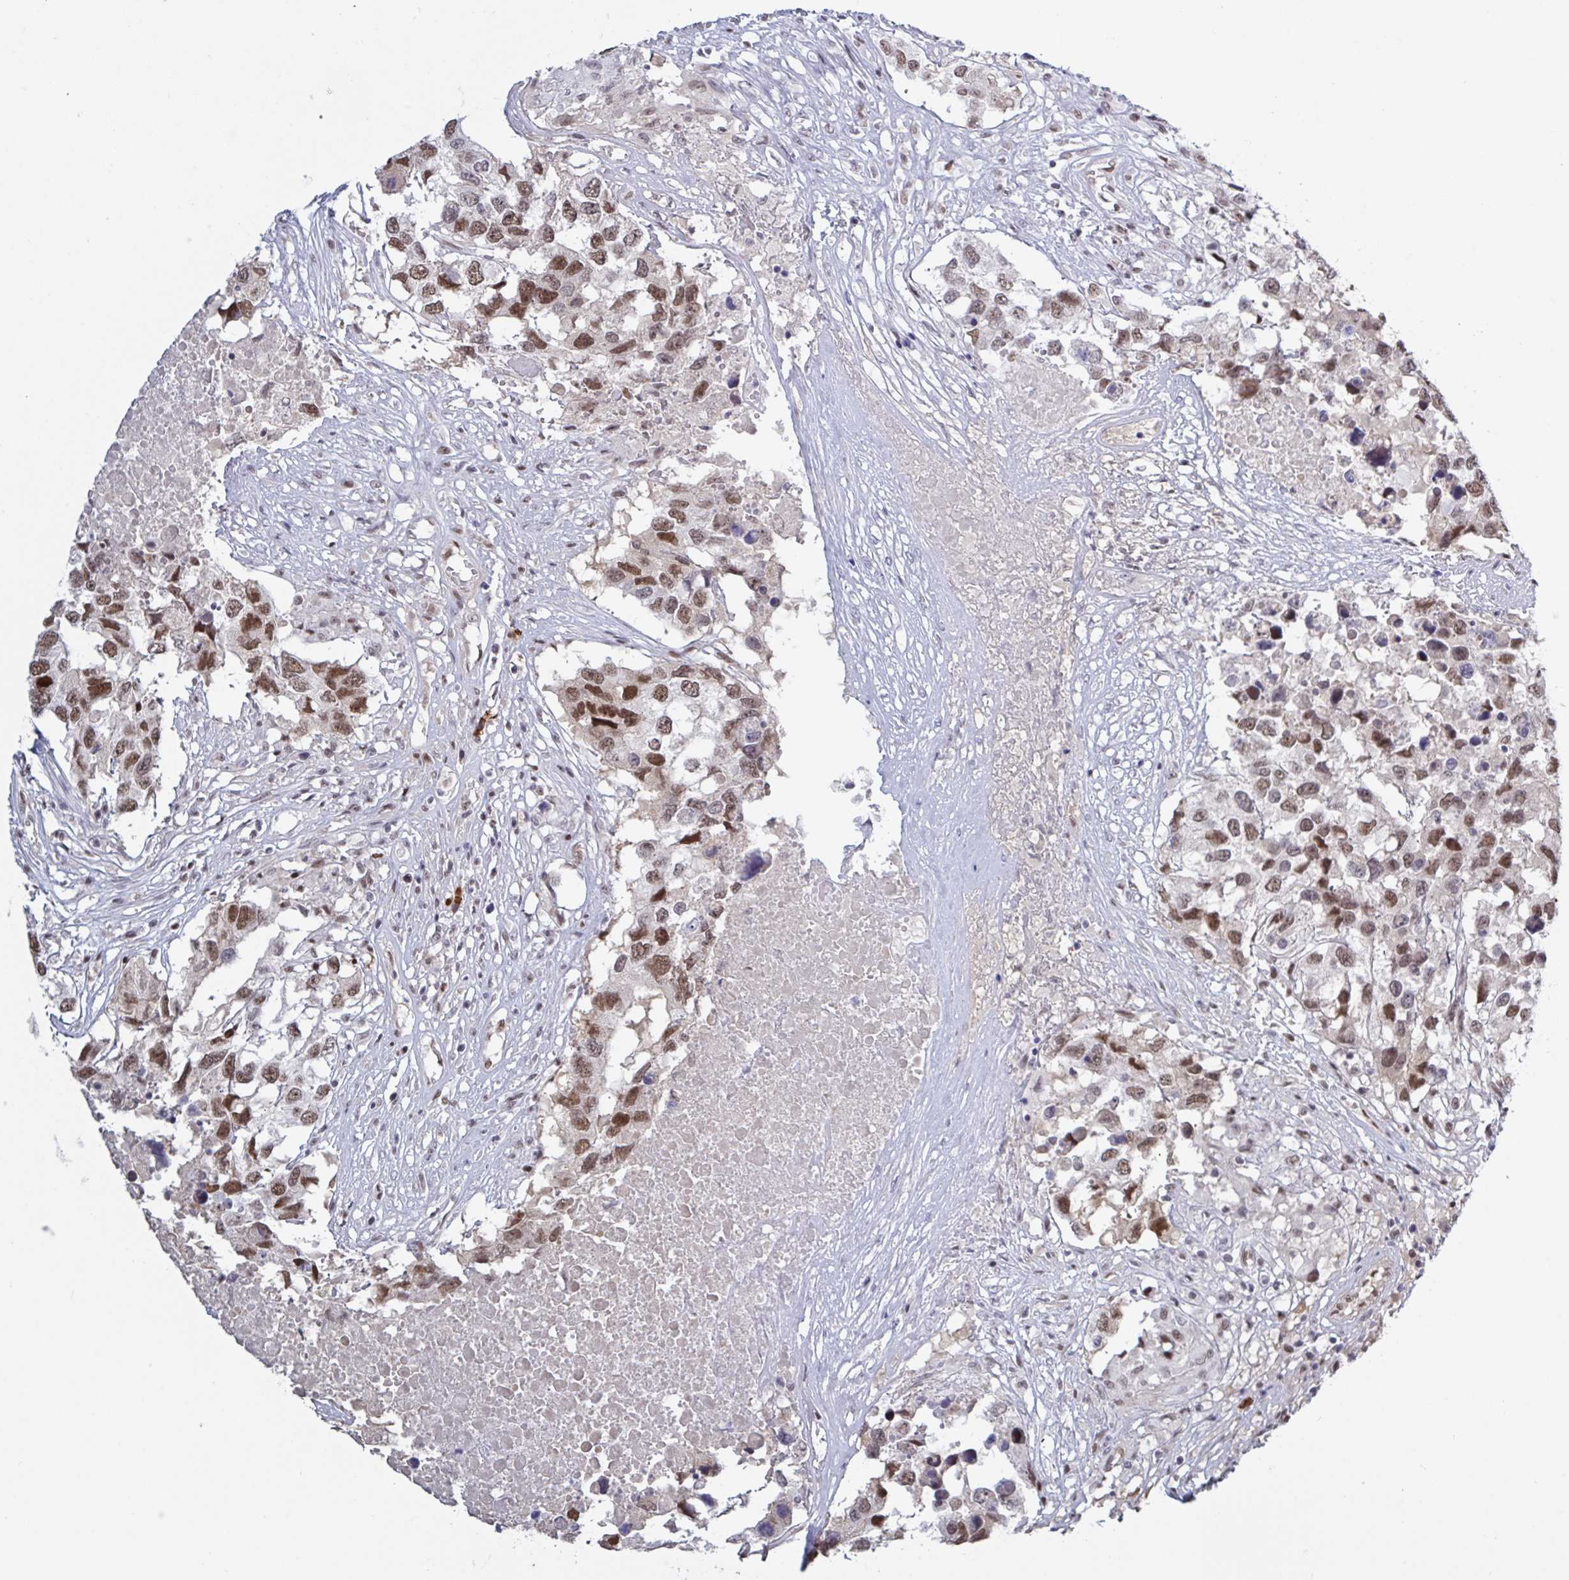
{"staining": {"intensity": "moderate", "quantity": "25%-75%", "location": "nuclear"}, "tissue": "testis cancer", "cell_type": "Tumor cells", "image_type": "cancer", "snomed": [{"axis": "morphology", "description": "Carcinoma, Embryonal, NOS"}, {"axis": "topography", "description": "Testis"}], "caption": "This histopathology image demonstrates immunohistochemistry (IHC) staining of testis embryonal carcinoma, with medium moderate nuclear positivity in approximately 25%-75% of tumor cells.", "gene": "BCL7B", "patient": {"sex": "male", "age": 83}}